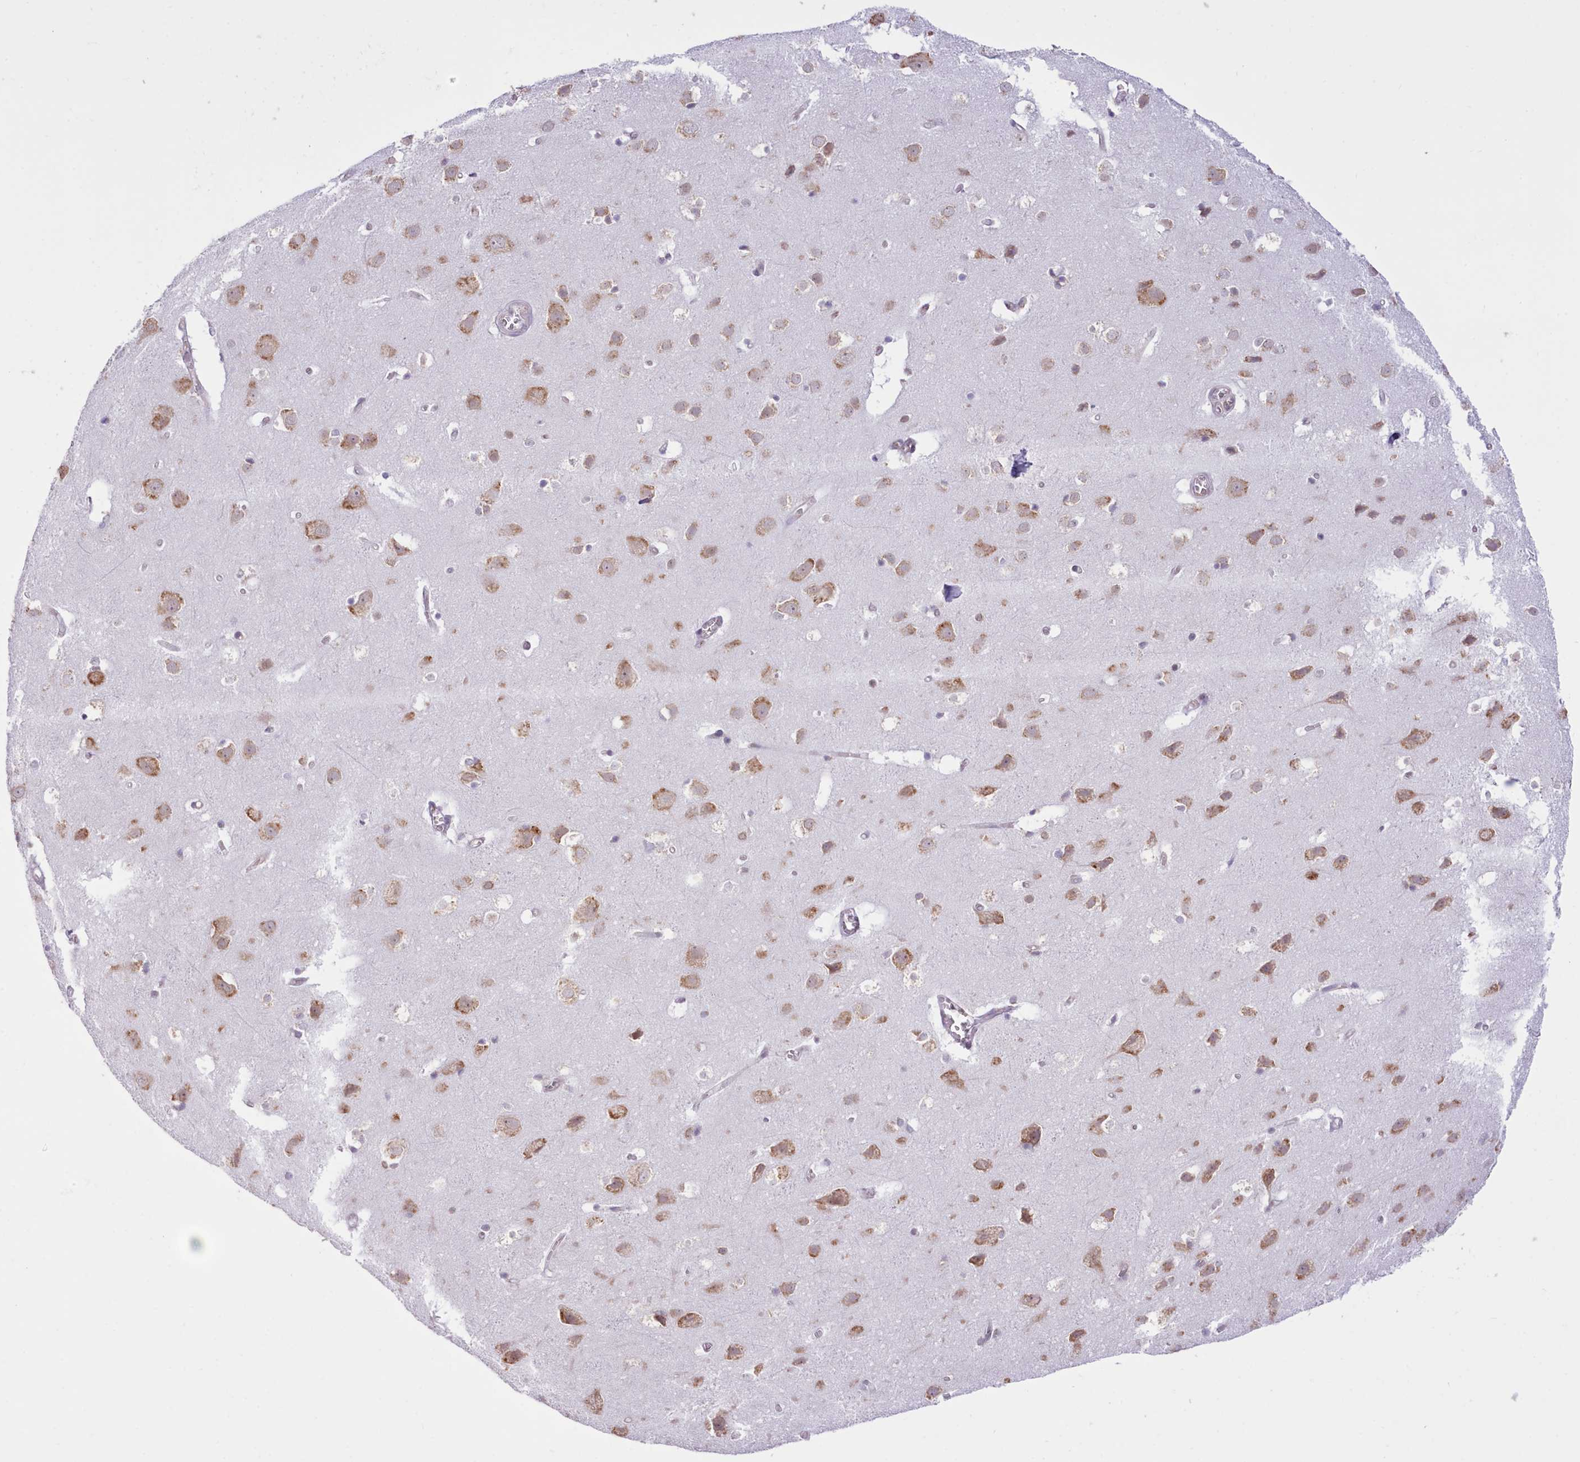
{"staining": {"intensity": "negative", "quantity": "none", "location": "none"}, "tissue": "cerebral cortex", "cell_type": "Endothelial cells", "image_type": "normal", "snomed": [{"axis": "morphology", "description": "Normal tissue, NOS"}, {"axis": "topography", "description": "Cerebral cortex"}], "caption": "Cerebral cortex stained for a protein using immunohistochemistry (IHC) reveals no staining endothelial cells.", "gene": "SEC61B", "patient": {"sex": "male", "age": 54}}